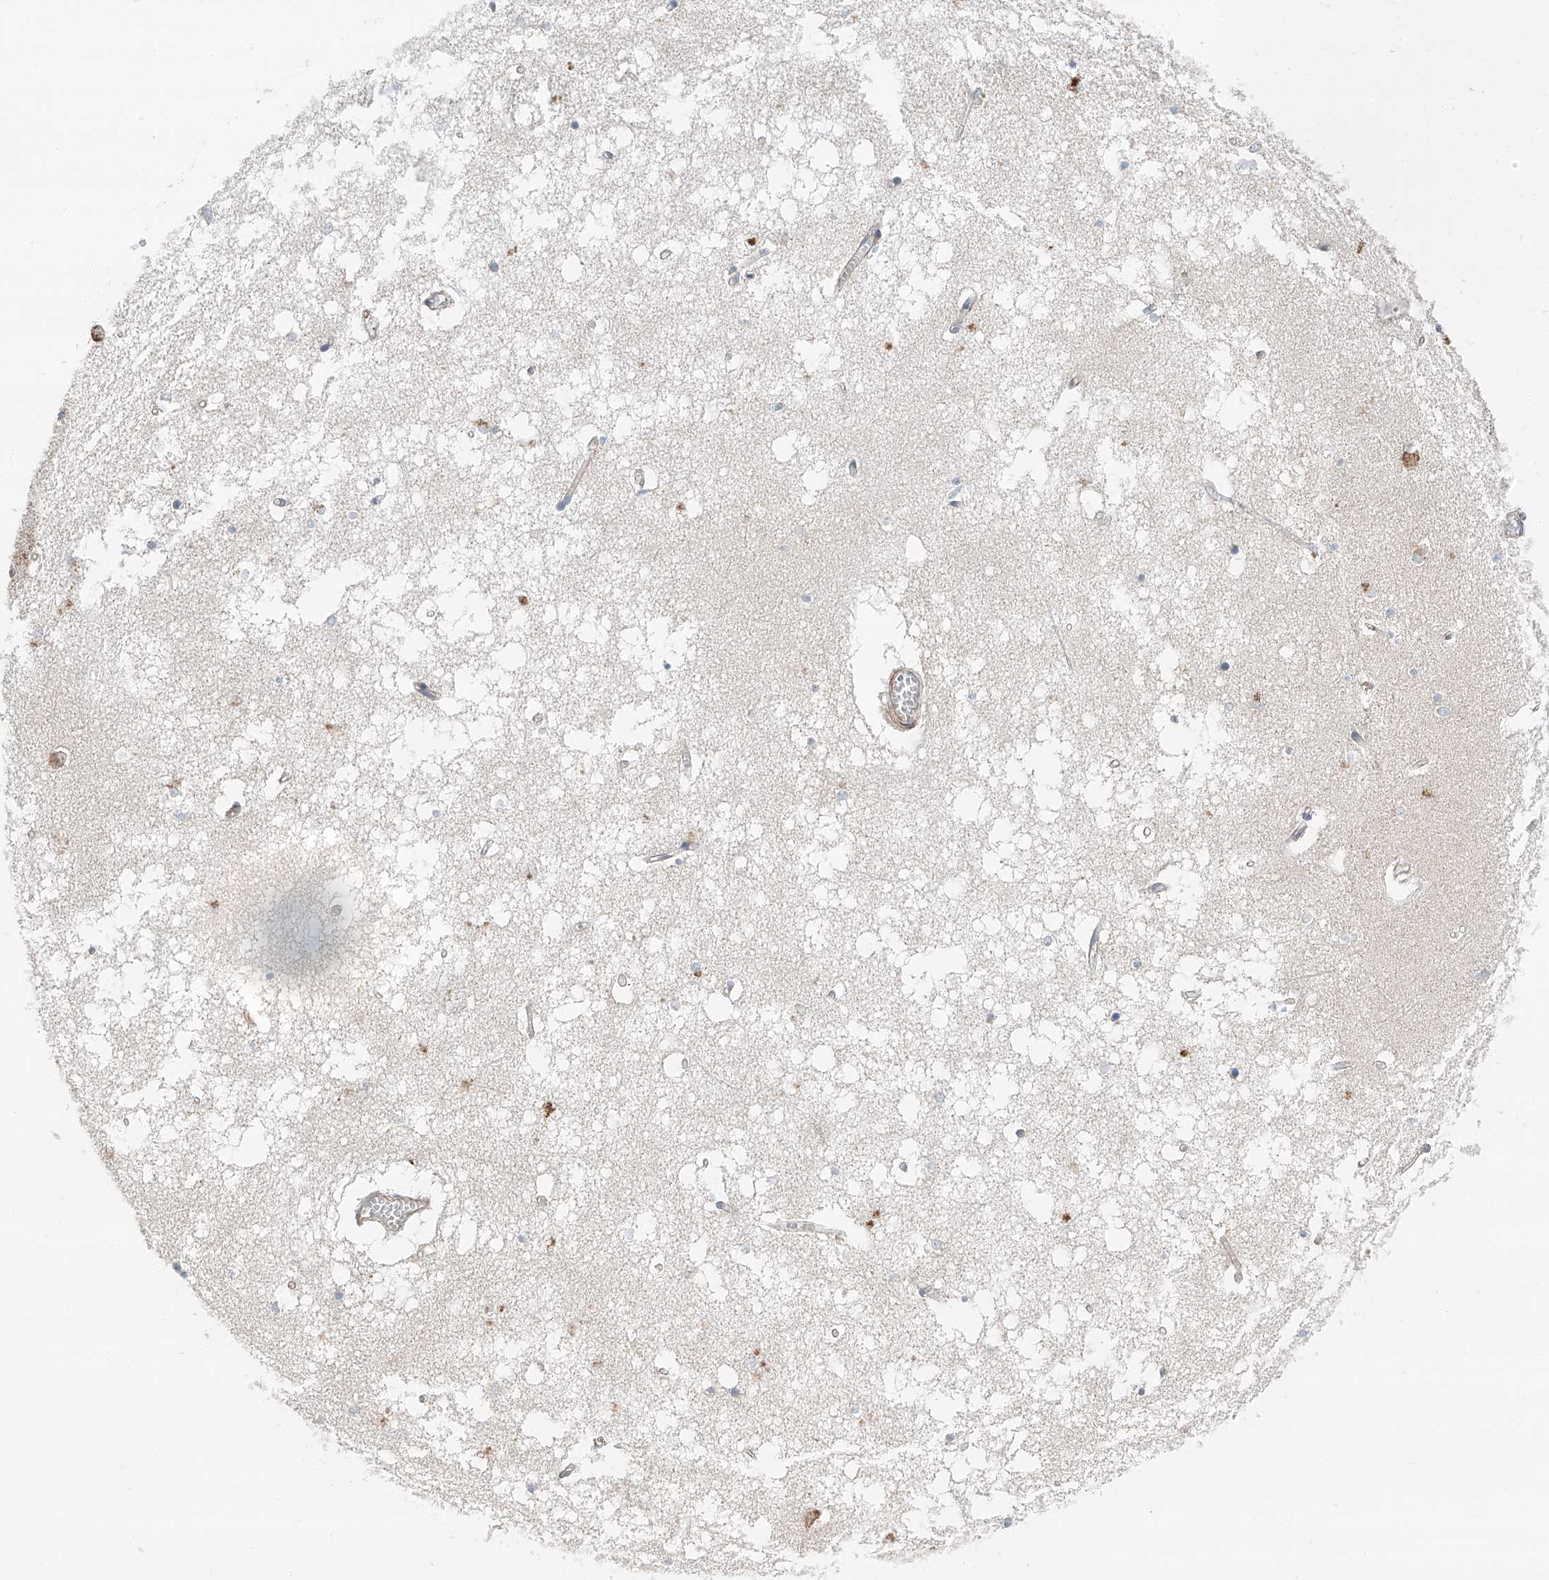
{"staining": {"intensity": "weak", "quantity": "<25%", "location": "cytoplasmic/membranous"}, "tissue": "hippocampus", "cell_type": "Glial cells", "image_type": "normal", "snomed": [{"axis": "morphology", "description": "Normal tissue, NOS"}, {"axis": "topography", "description": "Hippocampus"}], "caption": "This histopathology image is of normal hippocampus stained with immunohistochemistry to label a protein in brown with the nuclei are counter-stained blue. There is no staining in glial cells. (DAB immunohistochemistry, high magnification).", "gene": "ZC3H15", "patient": {"sex": "male", "age": 70}}